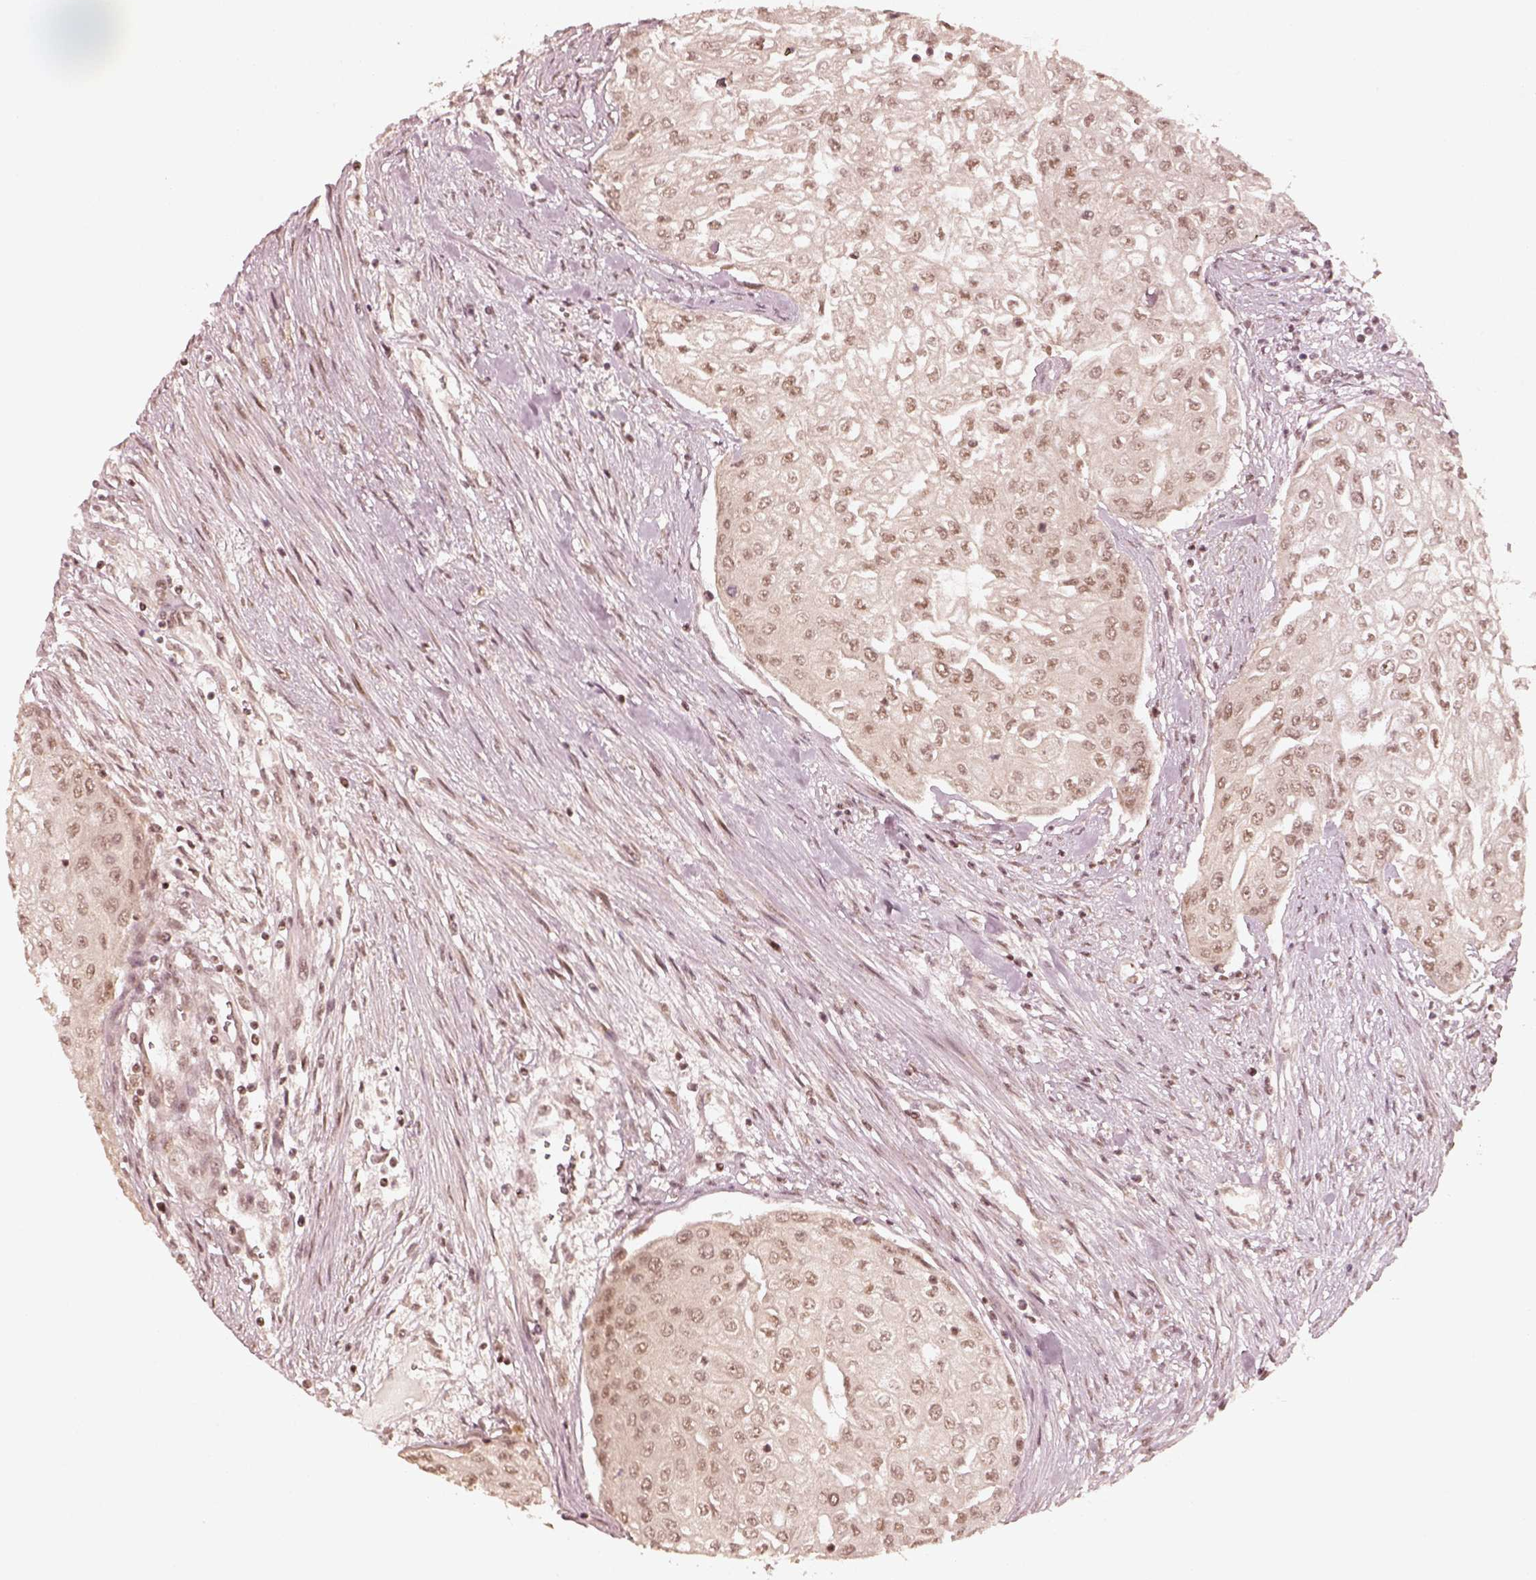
{"staining": {"intensity": "moderate", "quantity": "25%-75%", "location": "nuclear"}, "tissue": "urothelial cancer", "cell_type": "Tumor cells", "image_type": "cancer", "snomed": [{"axis": "morphology", "description": "Urothelial carcinoma, High grade"}, {"axis": "topography", "description": "Urinary bladder"}], "caption": "Immunohistochemical staining of high-grade urothelial carcinoma shows medium levels of moderate nuclear protein expression in about 25%-75% of tumor cells.", "gene": "GMEB2", "patient": {"sex": "male", "age": 62}}